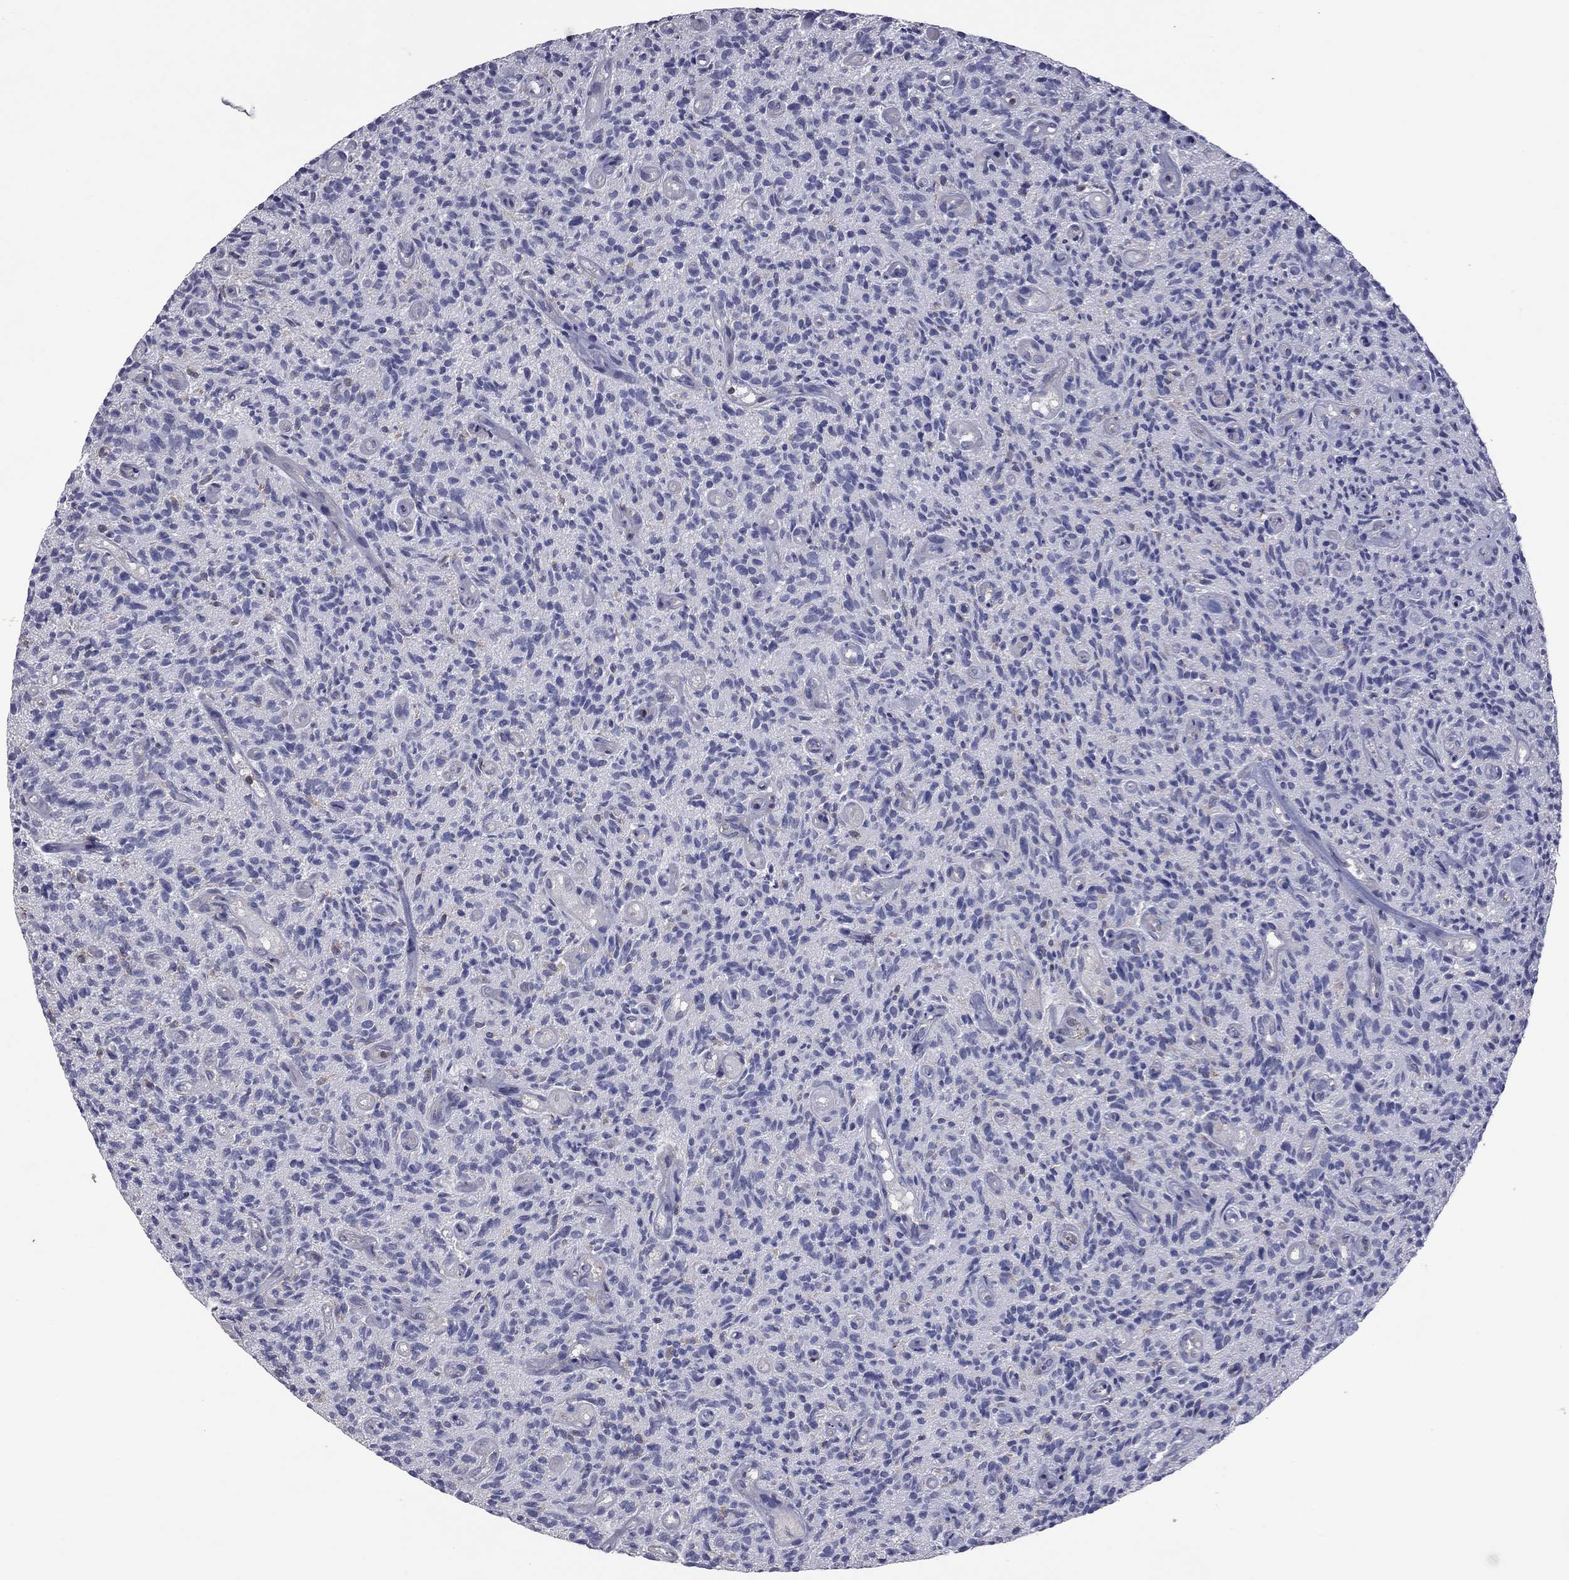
{"staining": {"intensity": "negative", "quantity": "none", "location": "none"}, "tissue": "glioma", "cell_type": "Tumor cells", "image_type": "cancer", "snomed": [{"axis": "morphology", "description": "Glioma, malignant, High grade"}, {"axis": "topography", "description": "Brain"}], "caption": "High power microscopy photomicrograph of an immunohistochemistry micrograph of glioma, revealing no significant positivity in tumor cells.", "gene": "IPCEF1", "patient": {"sex": "male", "age": 64}}